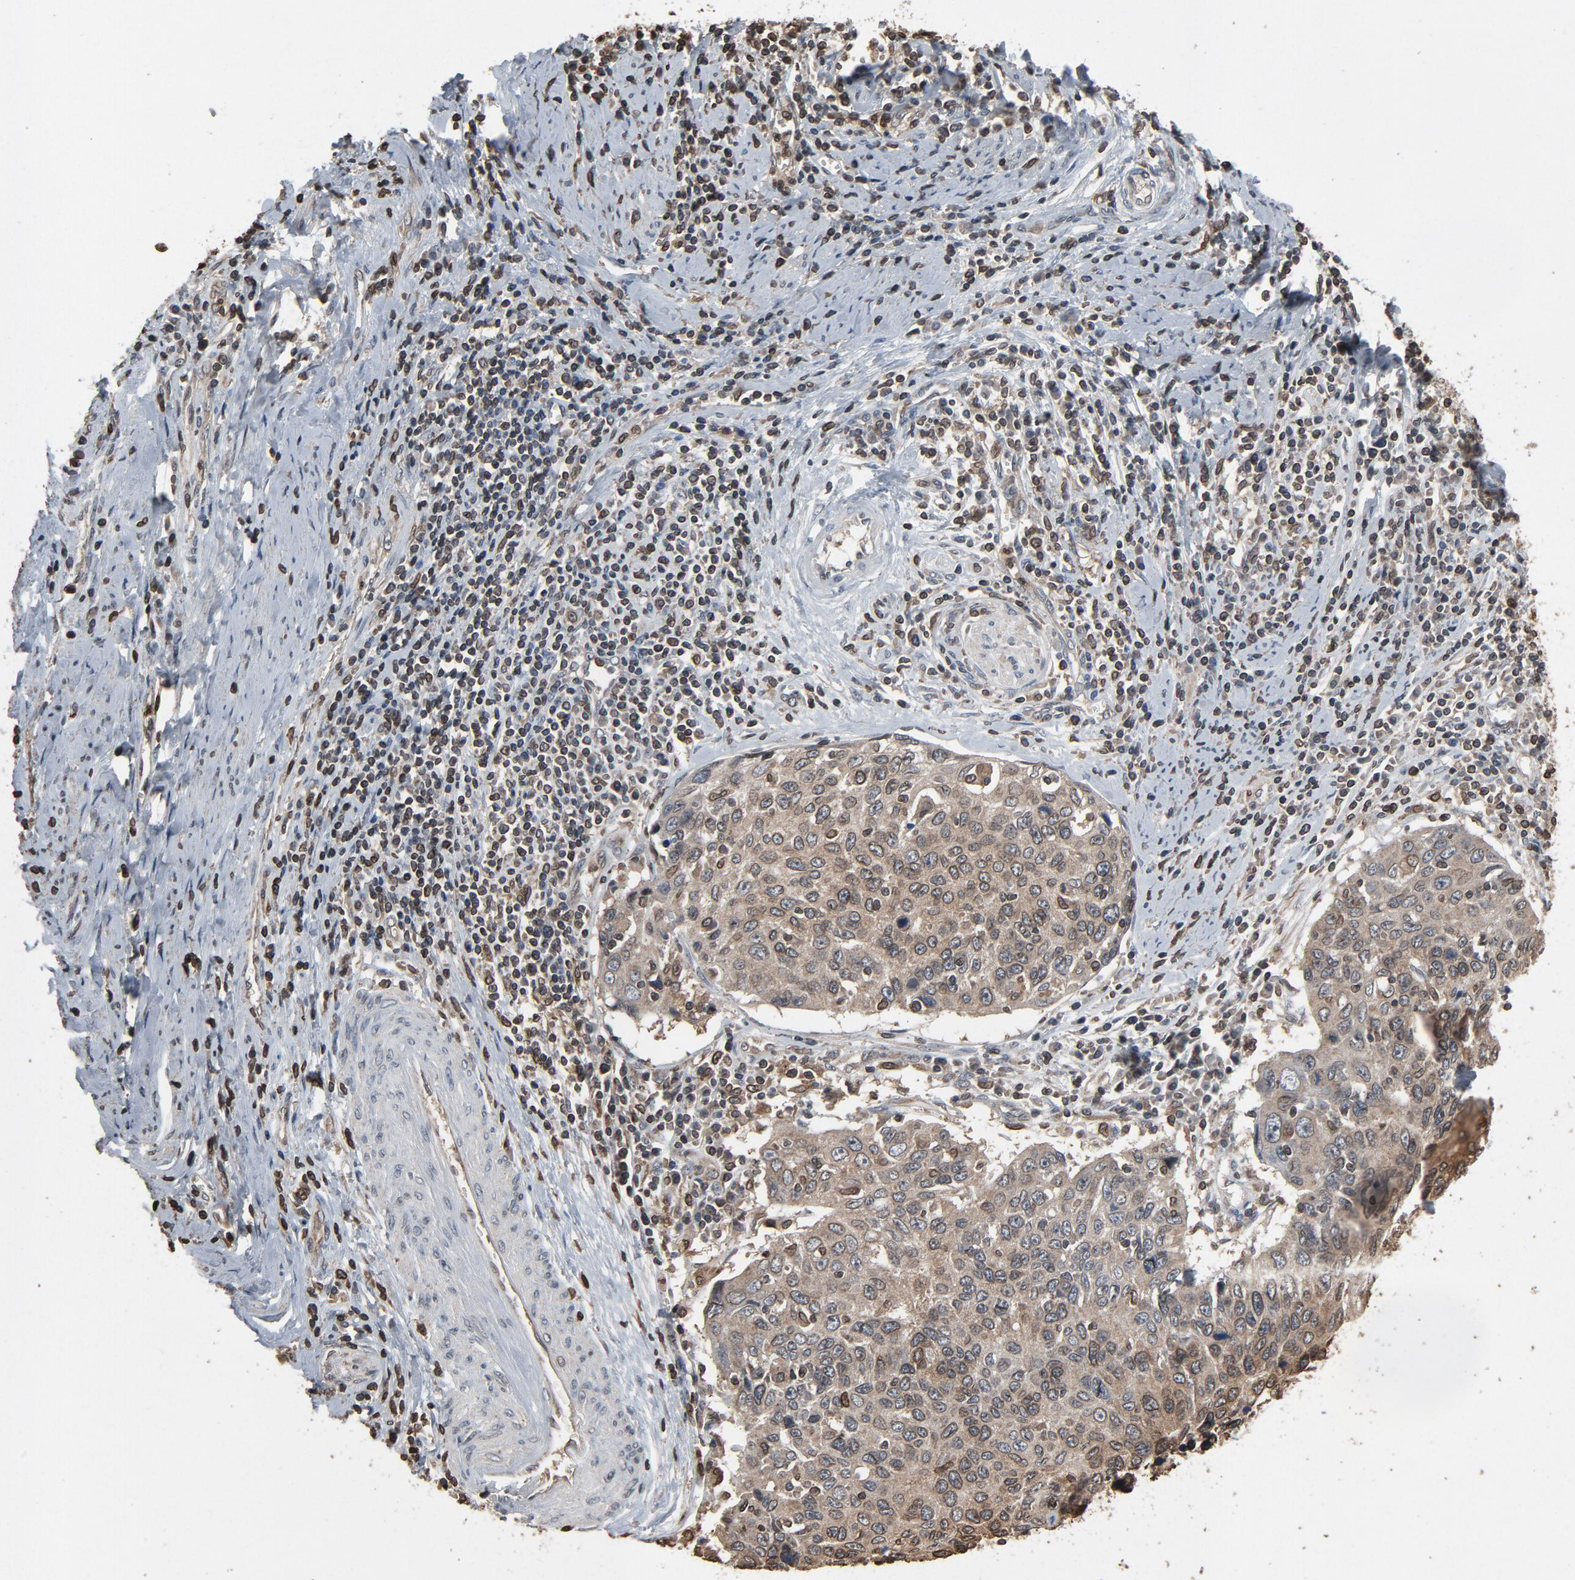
{"staining": {"intensity": "weak", "quantity": "25%-75%", "location": "cytoplasmic/membranous,nuclear"}, "tissue": "cervical cancer", "cell_type": "Tumor cells", "image_type": "cancer", "snomed": [{"axis": "morphology", "description": "Squamous cell carcinoma, NOS"}, {"axis": "topography", "description": "Cervix"}], "caption": "Cervical squamous cell carcinoma stained with a protein marker exhibits weak staining in tumor cells.", "gene": "UBE2D1", "patient": {"sex": "female", "age": 53}}